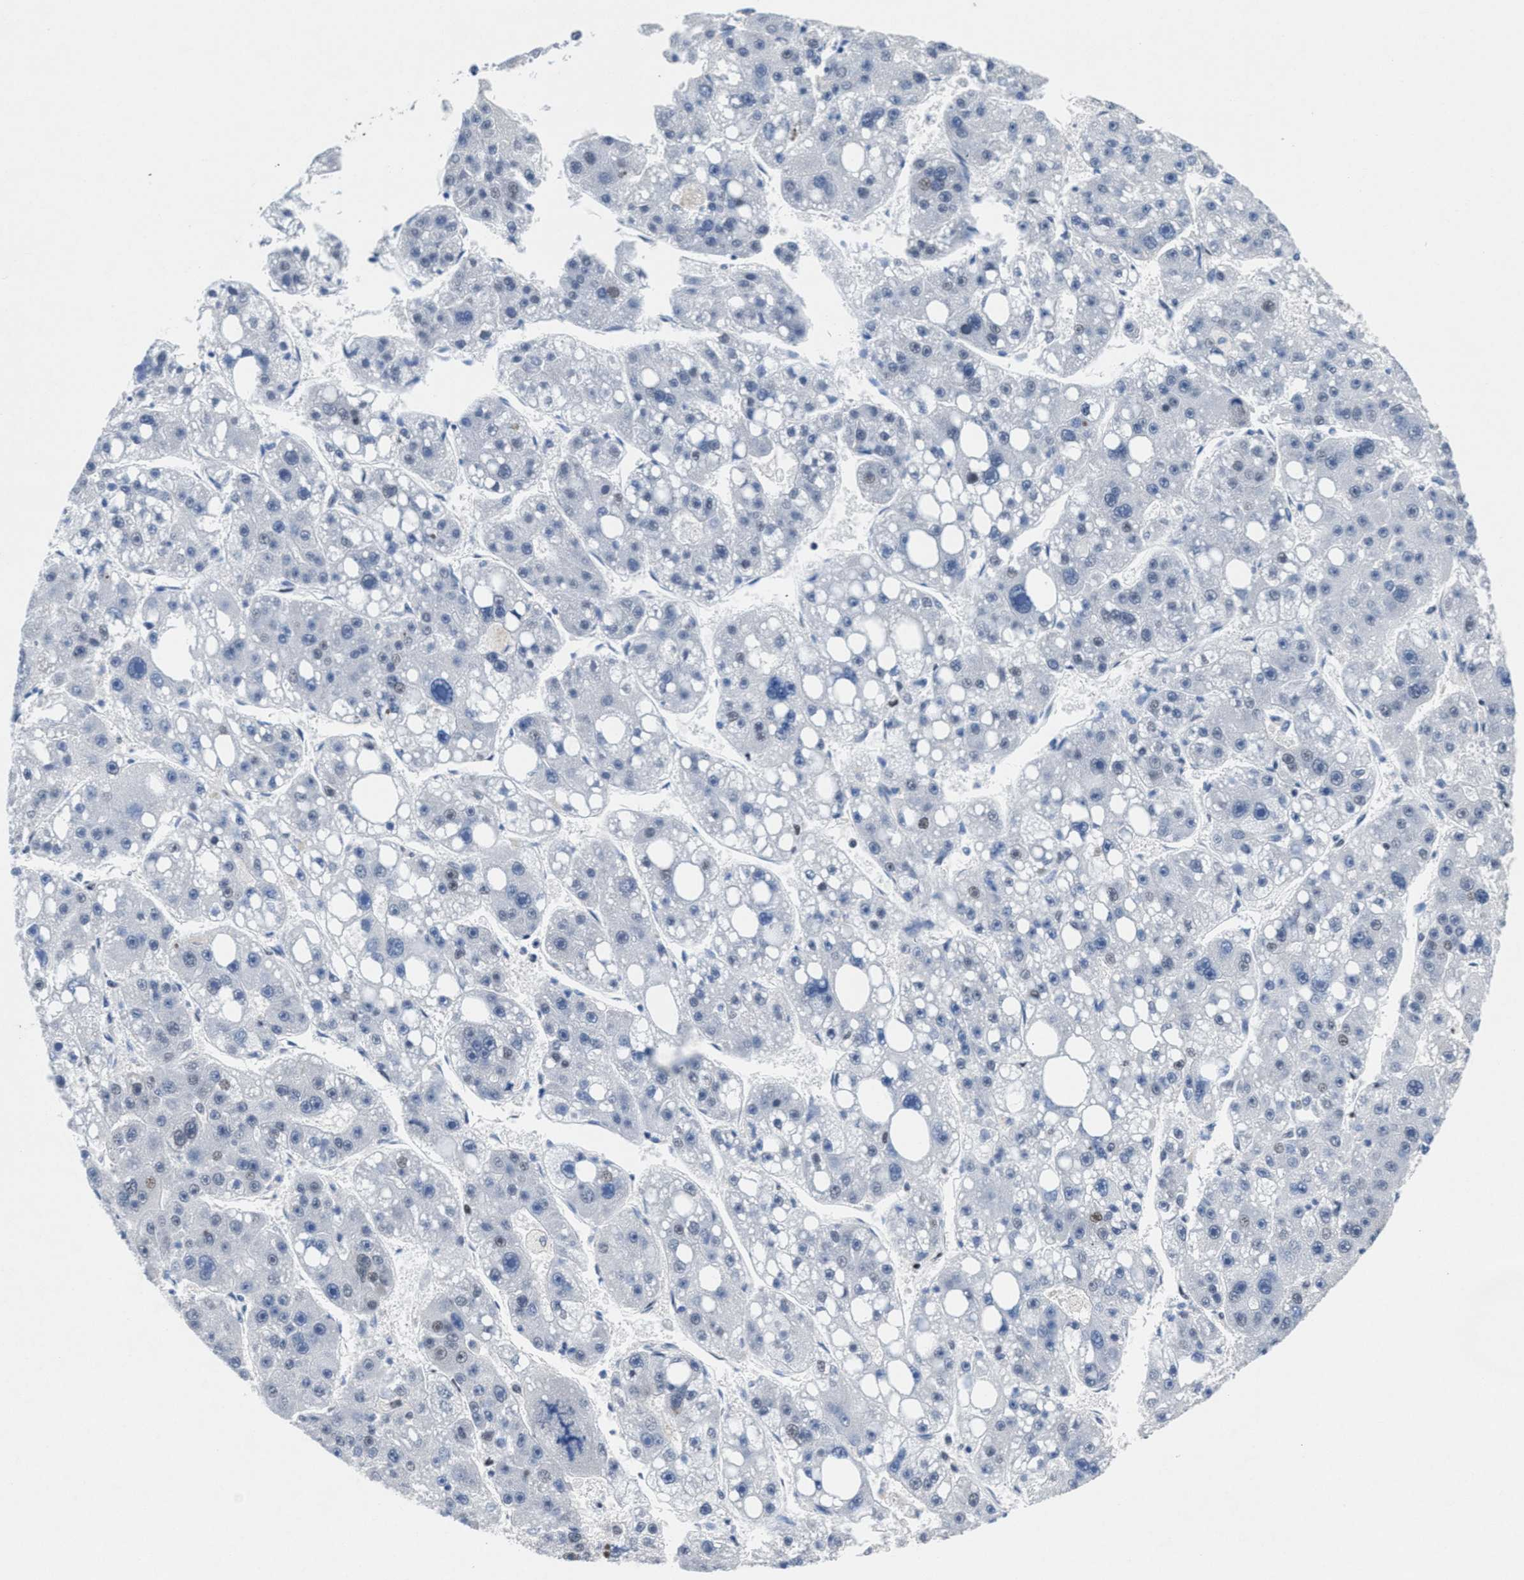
{"staining": {"intensity": "negative", "quantity": "none", "location": "none"}, "tissue": "liver cancer", "cell_type": "Tumor cells", "image_type": "cancer", "snomed": [{"axis": "morphology", "description": "Carcinoma, Hepatocellular, NOS"}, {"axis": "topography", "description": "Liver"}], "caption": "Tumor cells show no significant expression in liver hepatocellular carcinoma.", "gene": "WDR81", "patient": {"sex": "female", "age": 61}}